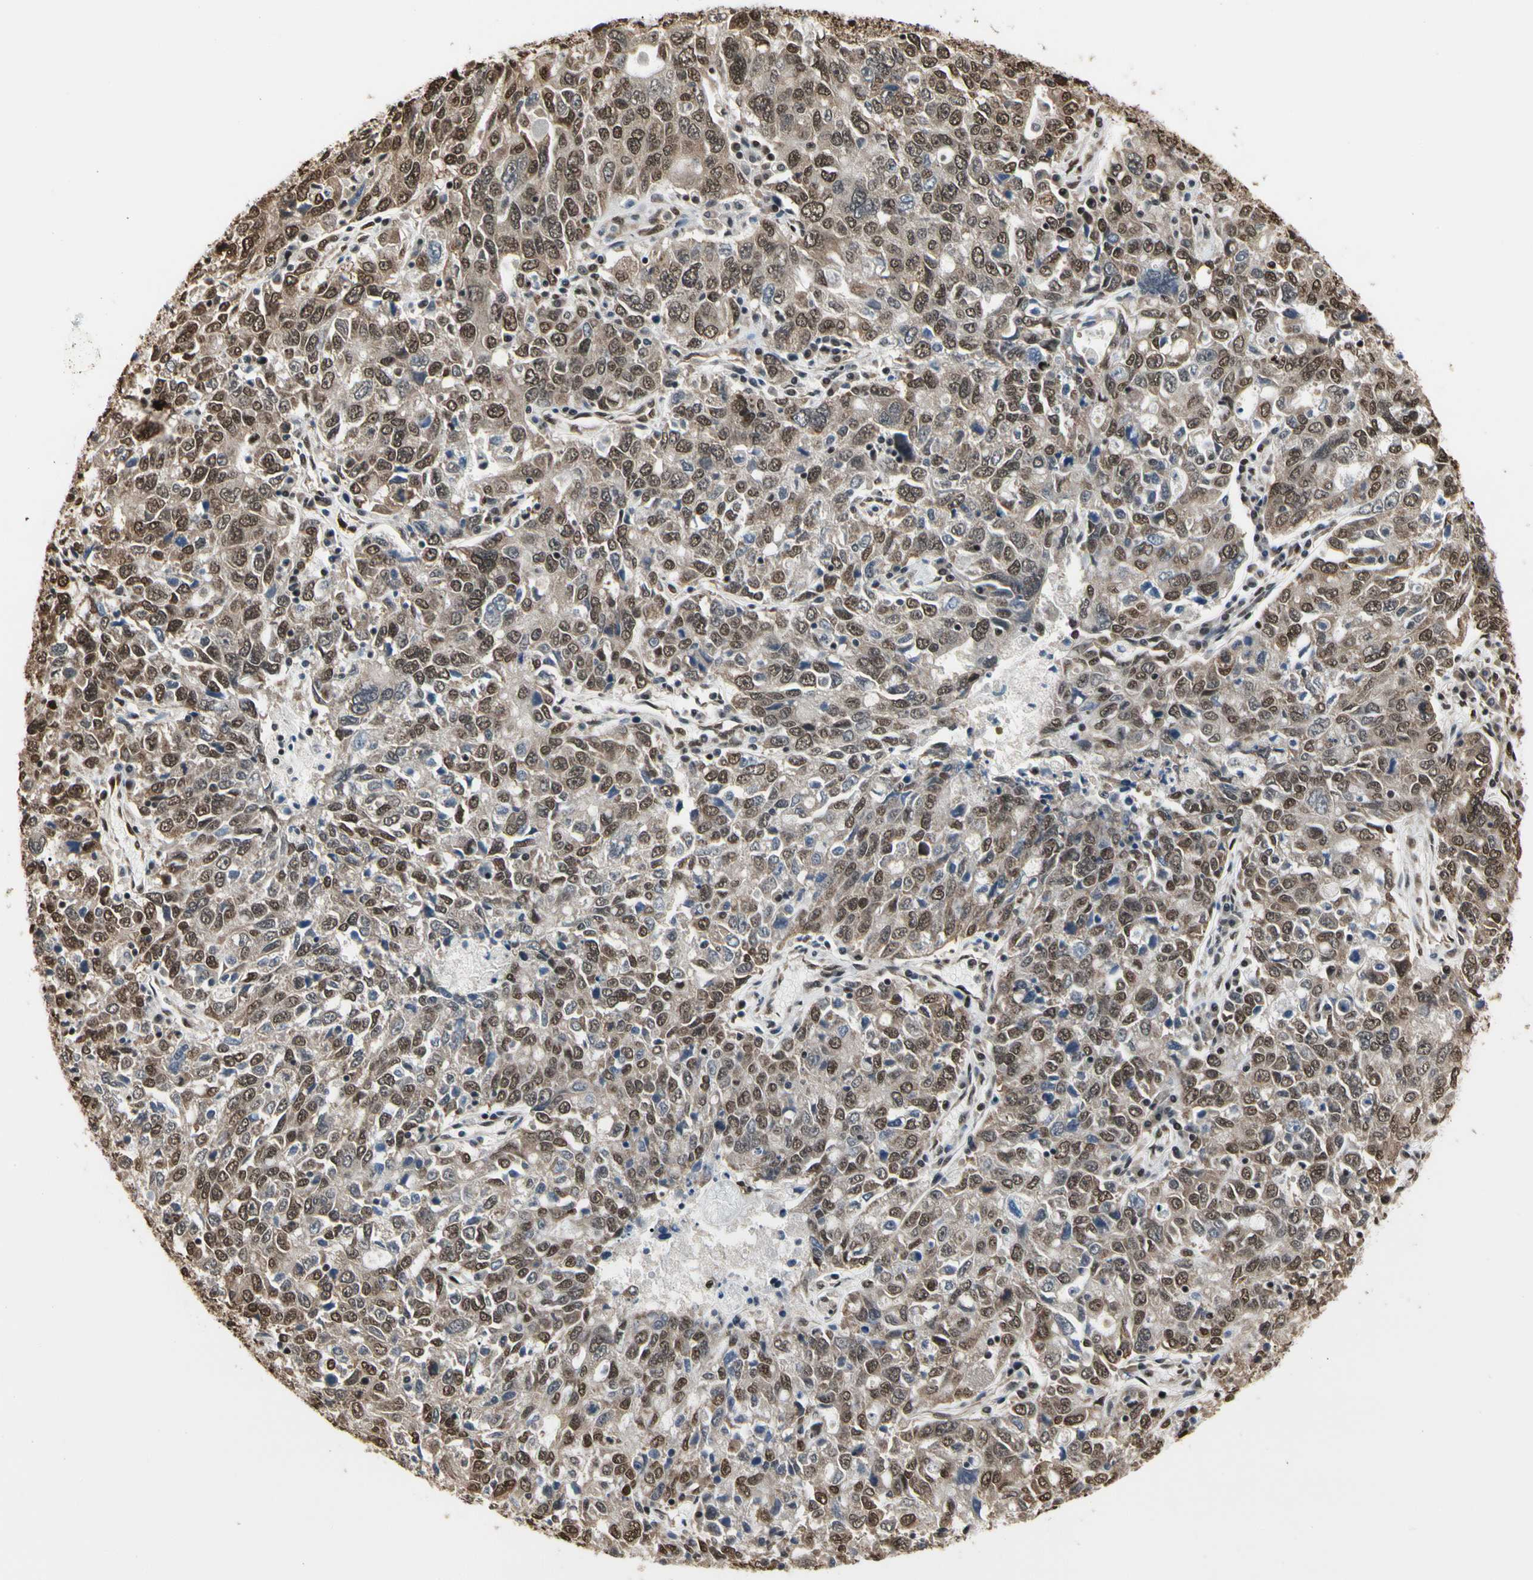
{"staining": {"intensity": "moderate", "quantity": ">75%", "location": "nuclear"}, "tissue": "ovarian cancer", "cell_type": "Tumor cells", "image_type": "cancer", "snomed": [{"axis": "morphology", "description": "Carcinoma, endometroid"}, {"axis": "topography", "description": "Ovary"}], "caption": "Brown immunohistochemical staining in human ovarian cancer (endometroid carcinoma) exhibits moderate nuclear staining in approximately >75% of tumor cells. Nuclei are stained in blue.", "gene": "HNRNPK", "patient": {"sex": "female", "age": 62}}